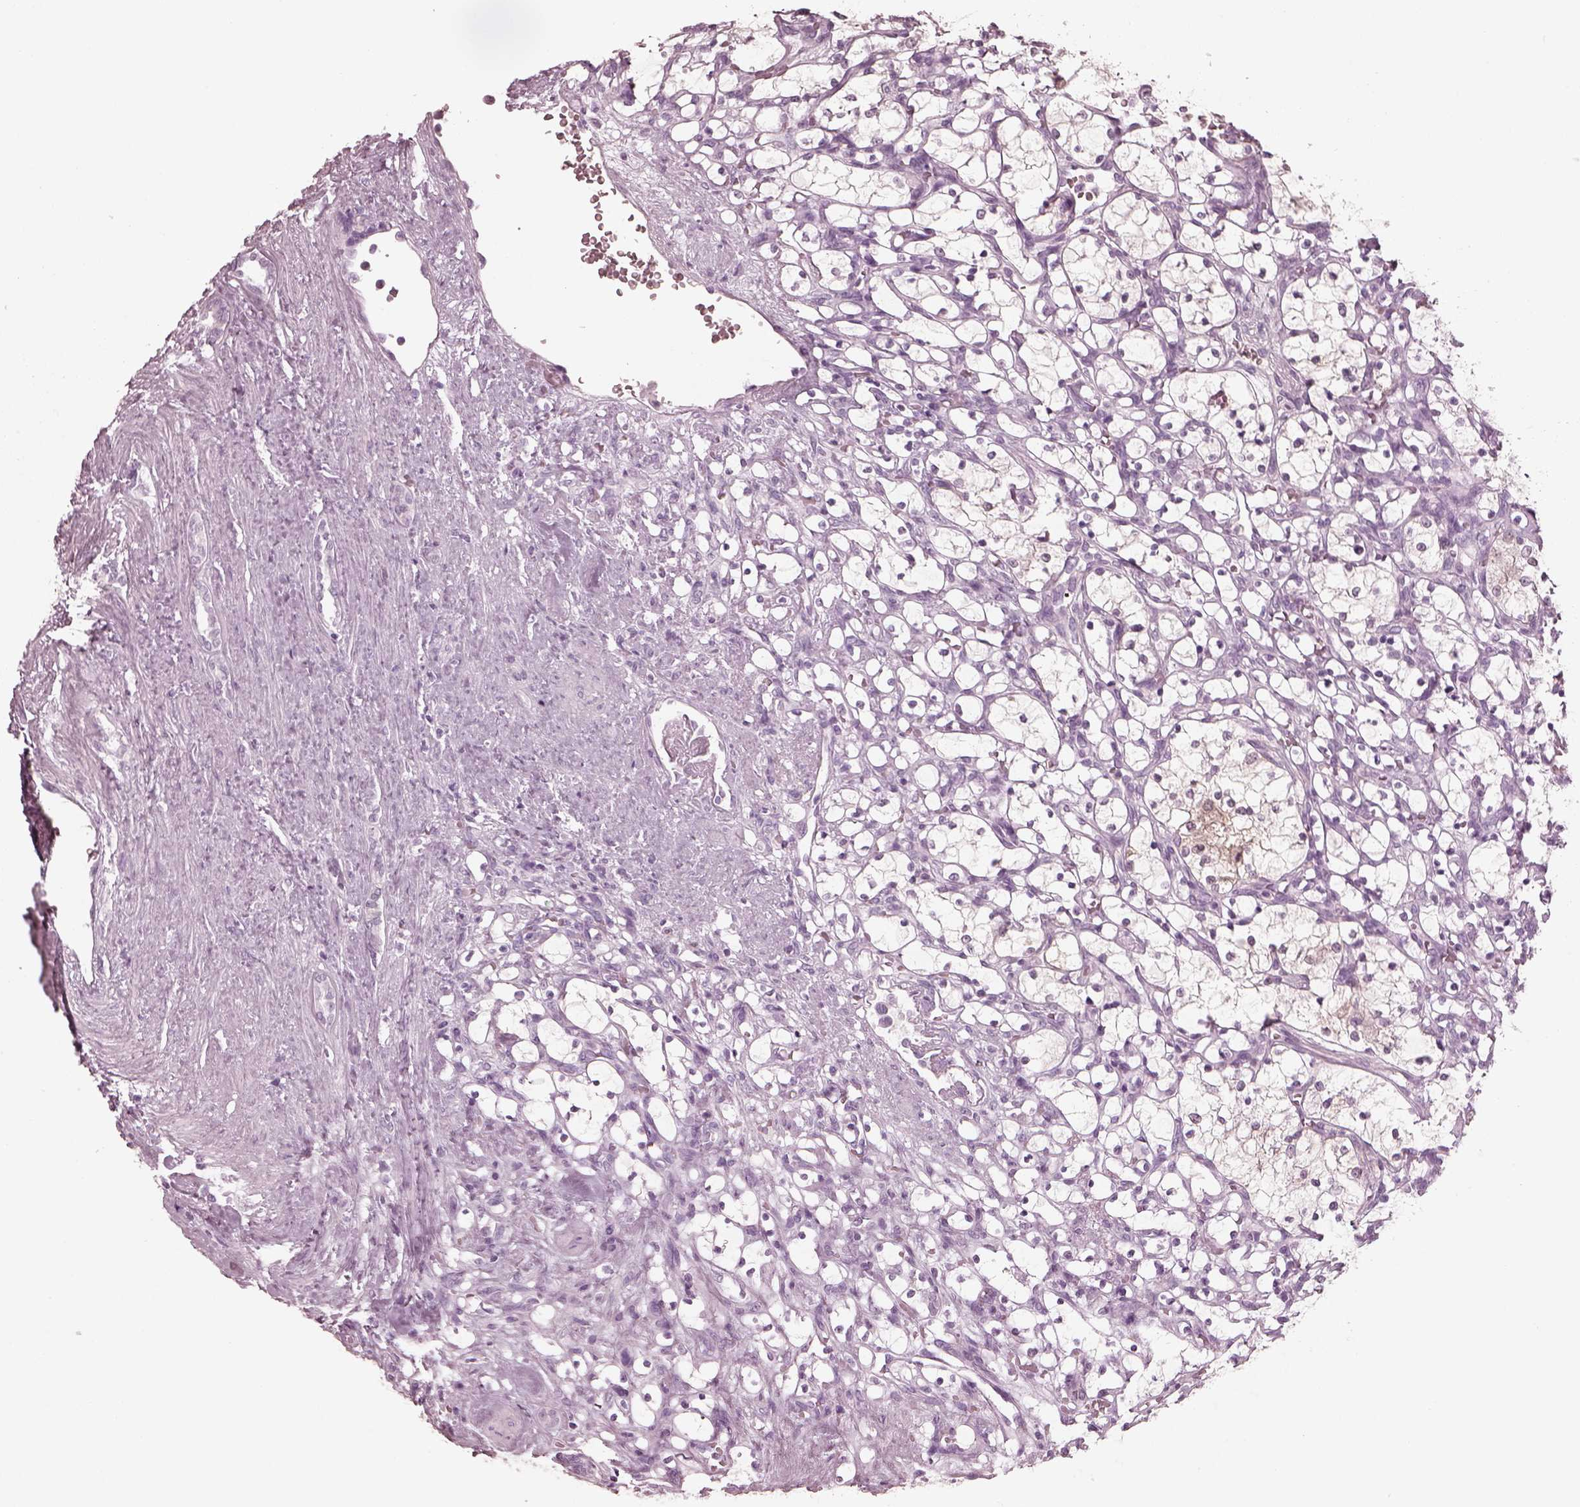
{"staining": {"intensity": "negative", "quantity": "none", "location": "none"}, "tissue": "renal cancer", "cell_type": "Tumor cells", "image_type": "cancer", "snomed": [{"axis": "morphology", "description": "Adenocarcinoma, NOS"}, {"axis": "topography", "description": "Kidney"}], "caption": "Protein analysis of renal adenocarcinoma reveals no significant positivity in tumor cells. (Brightfield microscopy of DAB IHC at high magnification).", "gene": "C2orf81", "patient": {"sex": "female", "age": 69}}